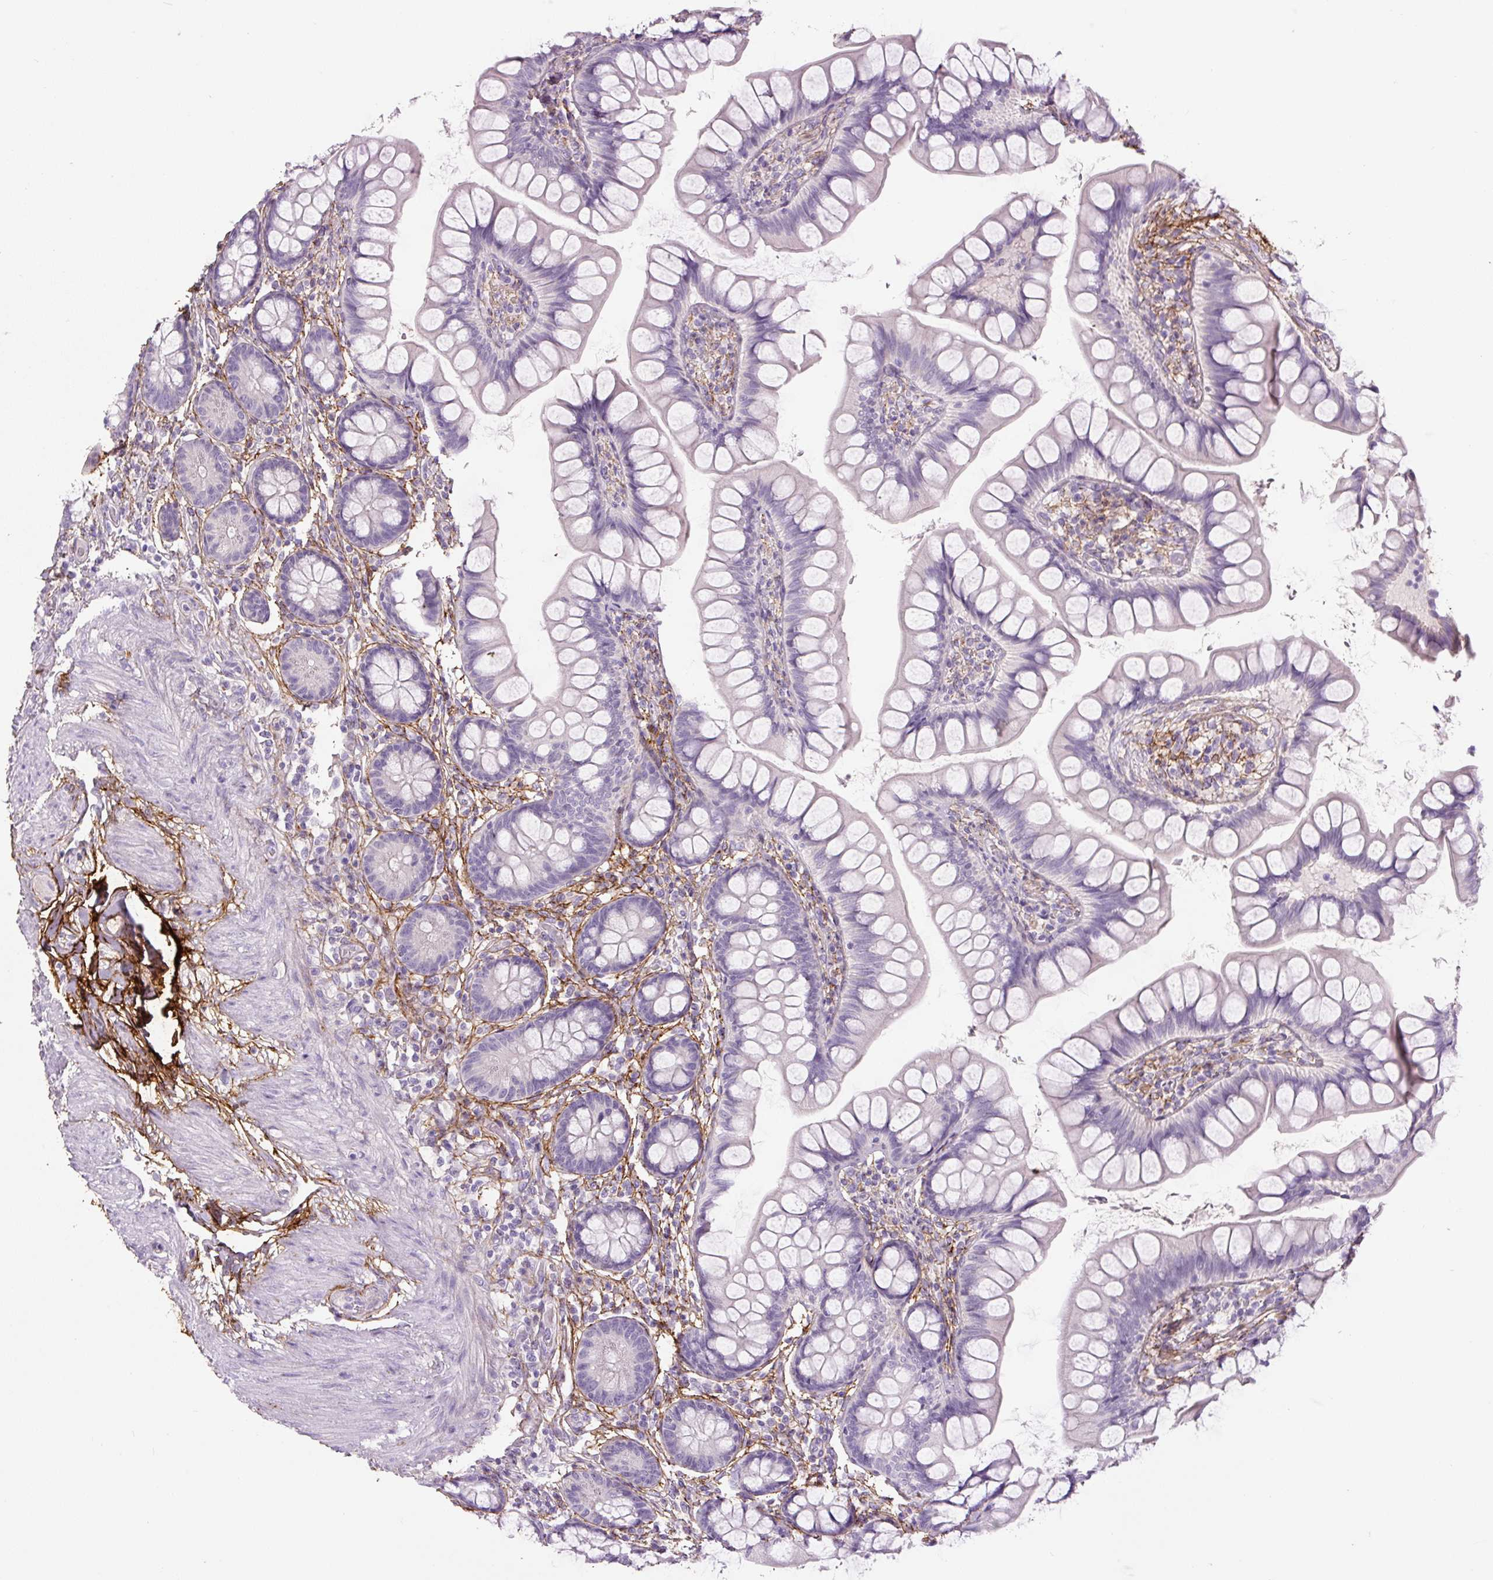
{"staining": {"intensity": "negative", "quantity": "none", "location": "none"}, "tissue": "small intestine", "cell_type": "Glandular cells", "image_type": "normal", "snomed": [{"axis": "morphology", "description": "Normal tissue, NOS"}, {"axis": "topography", "description": "Small intestine"}], "caption": "Immunohistochemistry of benign small intestine demonstrates no positivity in glandular cells.", "gene": "FBN1", "patient": {"sex": "male", "age": 70}}